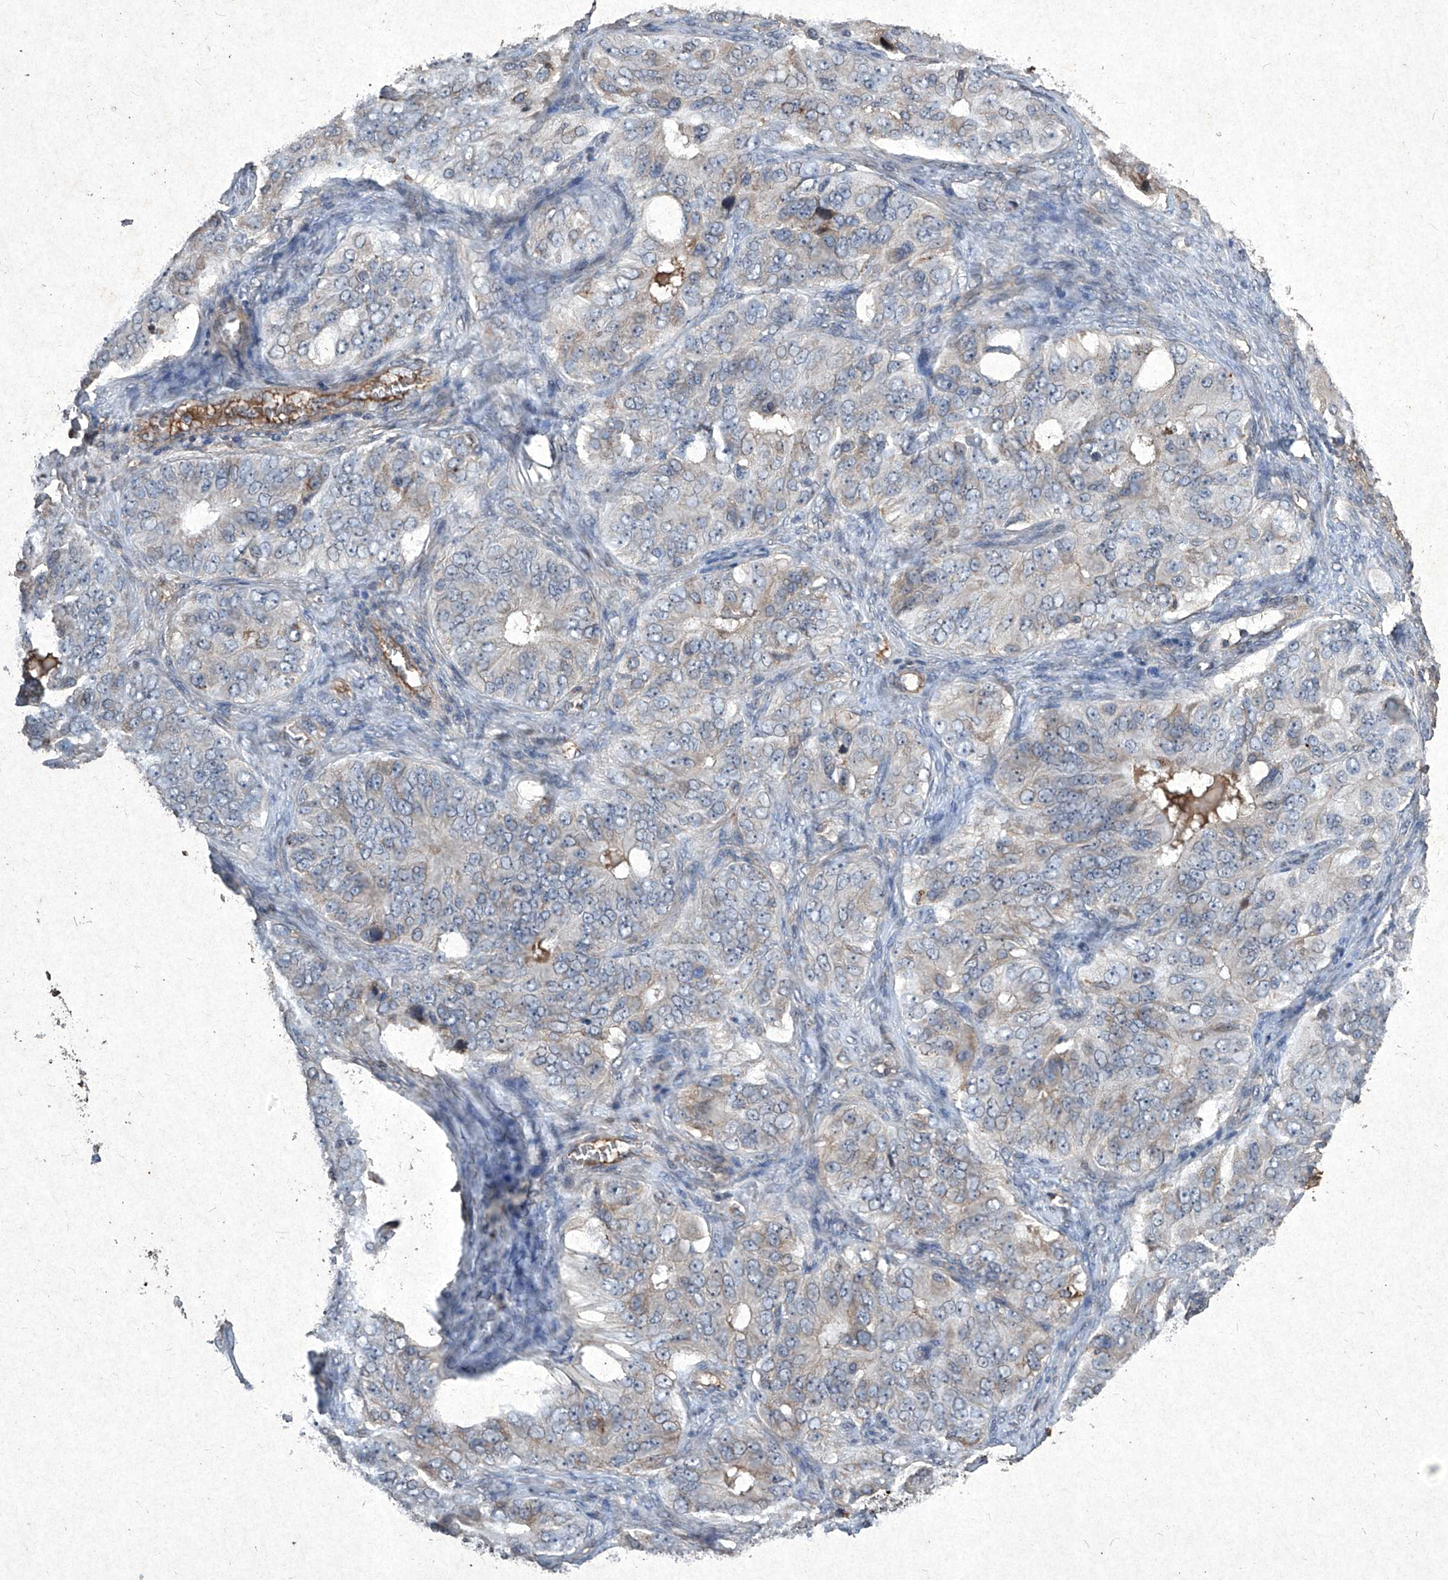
{"staining": {"intensity": "weak", "quantity": "<25%", "location": "cytoplasmic/membranous"}, "tissue": "ovarian cancer", "cell_type": "Tumor cells", "image_type": "cancer", "snomed": [{"axis": "morphology", "description": "Carcinoma, endometroid"}, {"axis": "topography", "description": "Ovary"}], "caption": "IHC of human endometroid carcinoma (ovarian) displays no expression in tumor cells.", "gene": "MED16", "patient": {"sex": "female", "age": 51}}